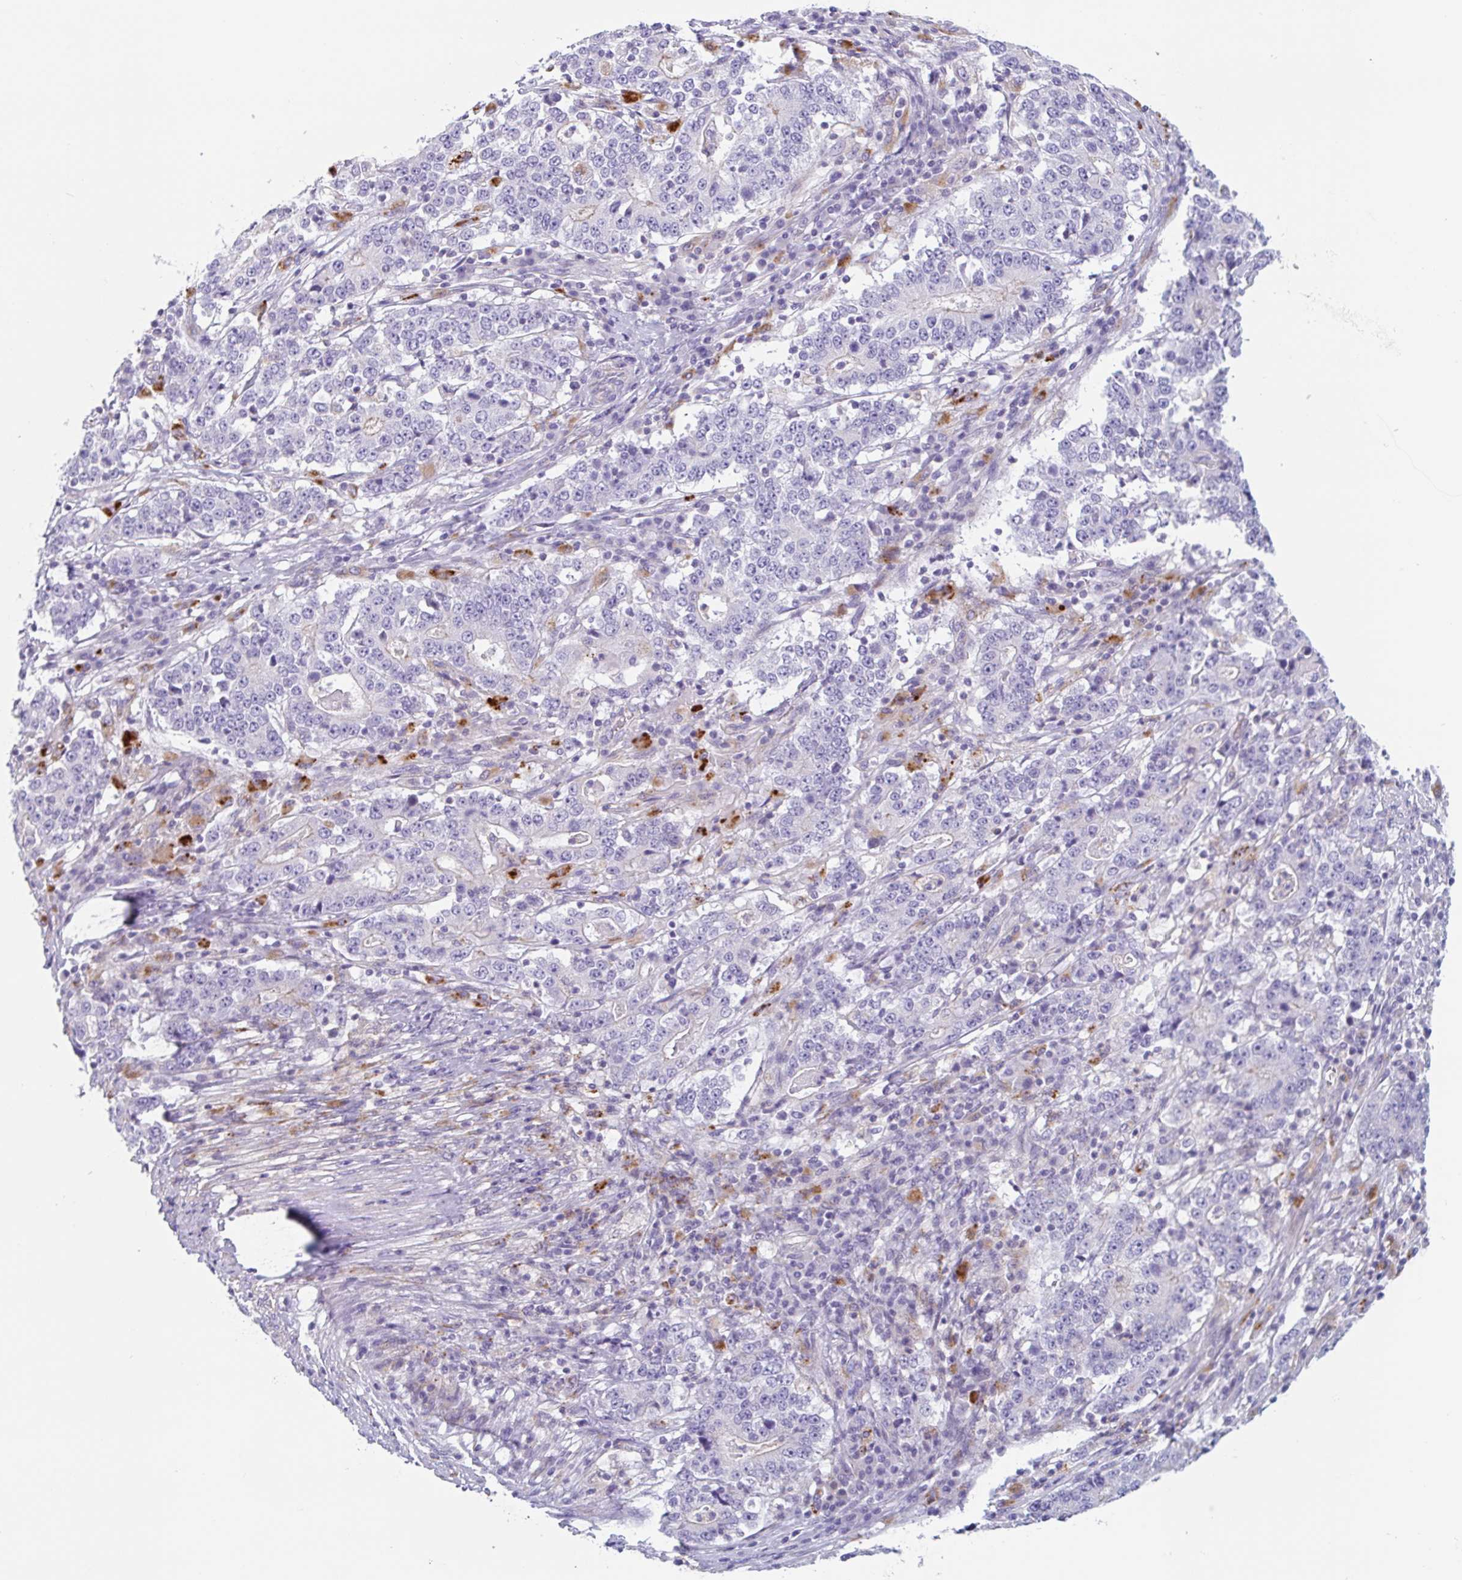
{"staining": {"intensity": "negative", "quantity": "none", "location": "none"}, "tissue": "stomach cancer", "cell_type": "Tumor cells", "image_type": "cancer", "snomed": [{"axis": "morphology", "description": "Adenocarcinoma, NOS"}, {"axis": "topography", "description": "Stomach"}], "caption": "DAB immunohistochemical staining of human stomach cancer displays no significant expression in tumor cells. (DAB IHC with hematoxylin counter stain).", "gene": "LENG9", "patient": {"sex": "male", "age": 59}}